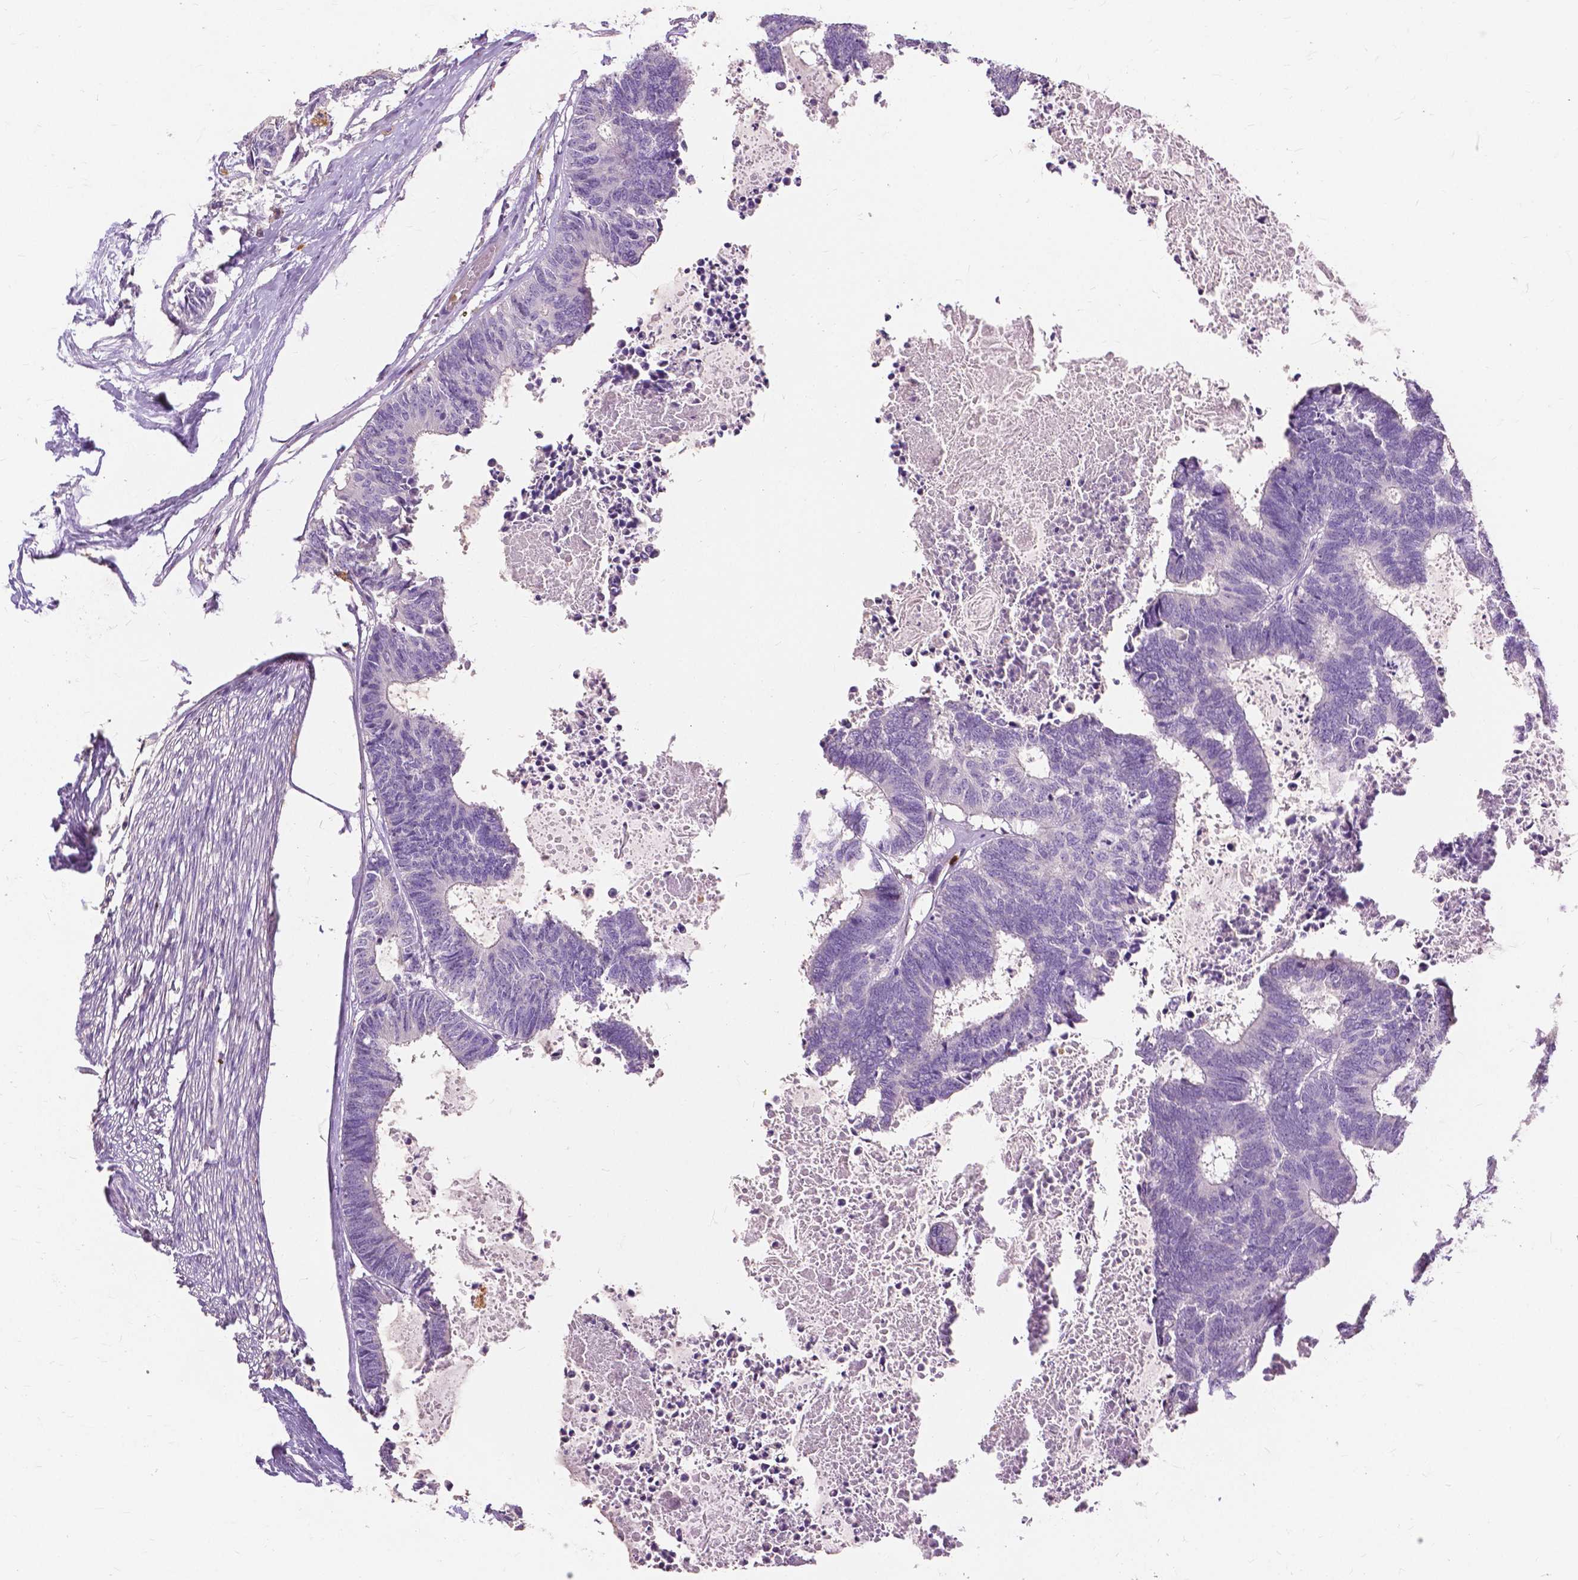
{"staining": {"intensity": "negative", "quantity": "none", "location": "none"}, "tissue": "colorectal cancer", "cell_type": "Tumor cells", "image_type": "cancer", "snomed": [{"axis": "morphology", "description": "Adenocarcinoma, NOS"}, {"axis": "topography", "description": "Colon"}, {"axis": "topography", "description": "Rectum"}], "caption": "Adenocarcinoma (colorectal) was stained to show a protein in brown. There is no significant positivity in tumor cells.", "gene": "CXCR2", "patient": {"sex": "male", "age": 57}}